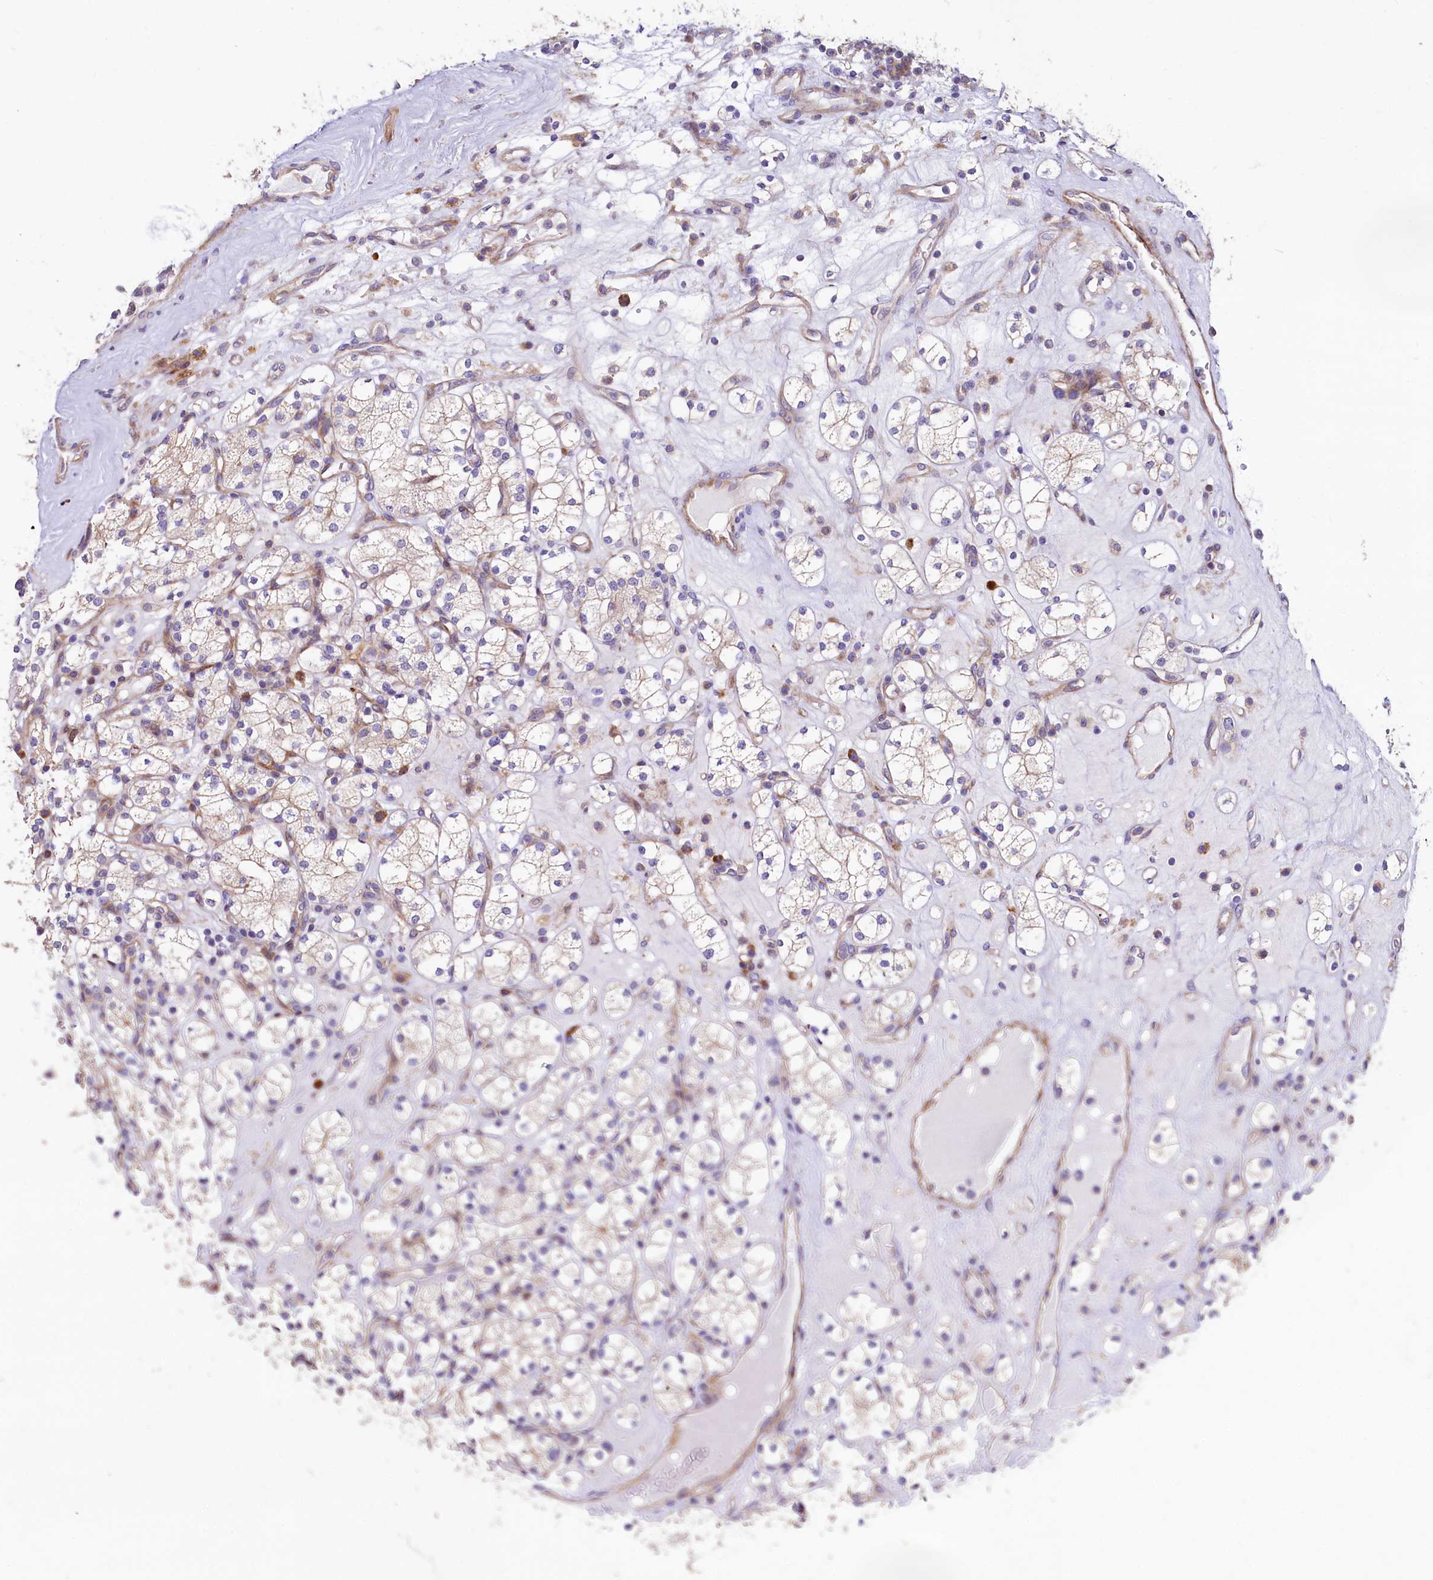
{"staining": {"intensity": "weak", "quantity": "<25%", "location": "cytoplasmic/membranous"}, "tissue": "renal cancer", "cell_type": "Tumor cells", "image_type": "cancer", "snomed": [{"axis": "morphology", "description": "Adenocarcinoma, NOS"}, {"axis": "topography", "description": "Kidney"}], "caption": "A high-resolution photomicrograph shows IHC staining of renal cancer, which displays no significant staining in tumor cells.", "gene": "WNT8A", "patient": {"sex": "male", "age": 77}}